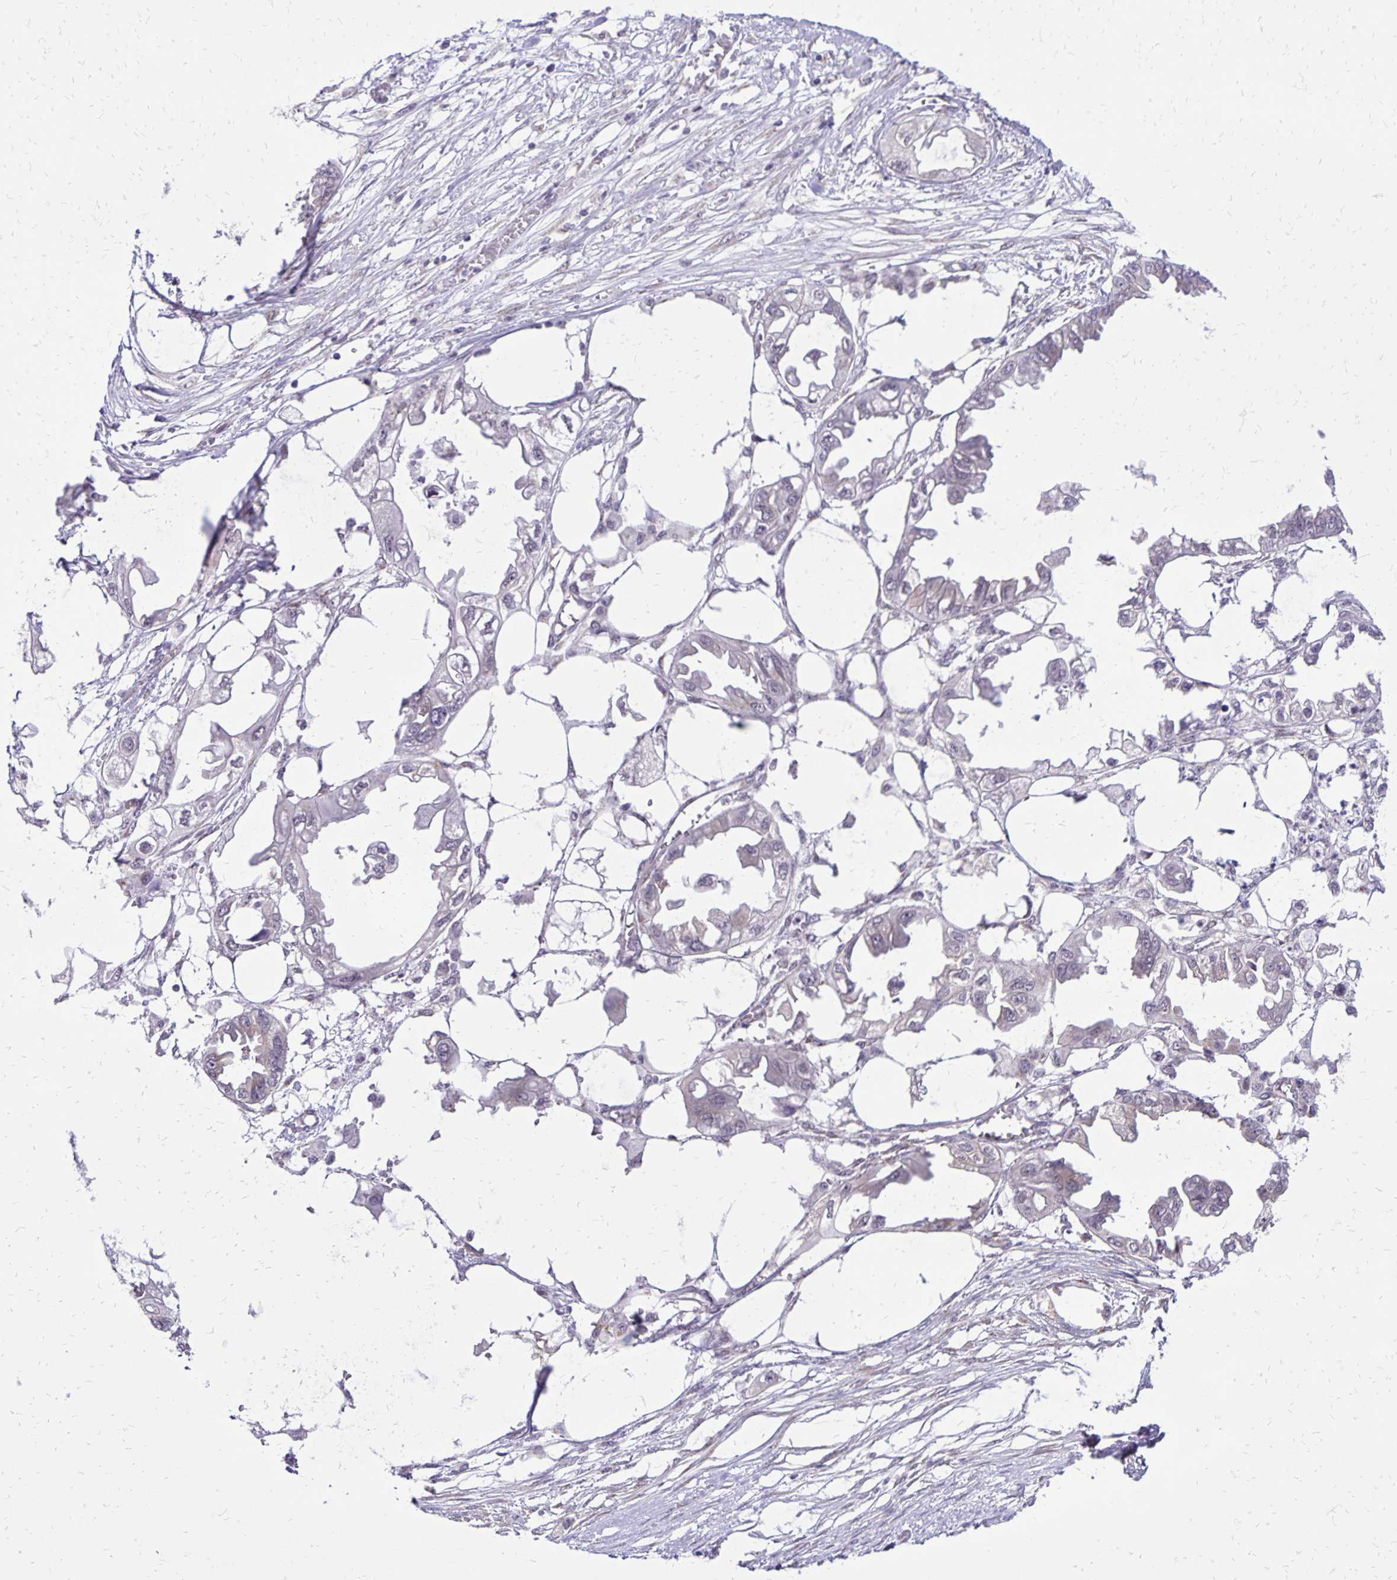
{"staining": {"intensity": "negative", "quantity": "none", "location": "none"}, "tissue": "endometrial cancer", "cell_type": "Tumor cells", "image_type": "cancer", "snomed": [{"axis": "morphology", "description": "Adenocarcinoma, NOS"}, {"axis": "morphology", "description": "Adenocarcinoma, metastatic, NOS"}, {"axis": "topography", "description": "Adipose tissue"}, {"axis": "topography", "description": "Endometrium"}], "caption": "Human endometrial cancer stained for a protein using IHC exhibits no positivity in tumor cells.", "gene": "GOLGA5", "patient": {"sex": "female", "age": 67}}